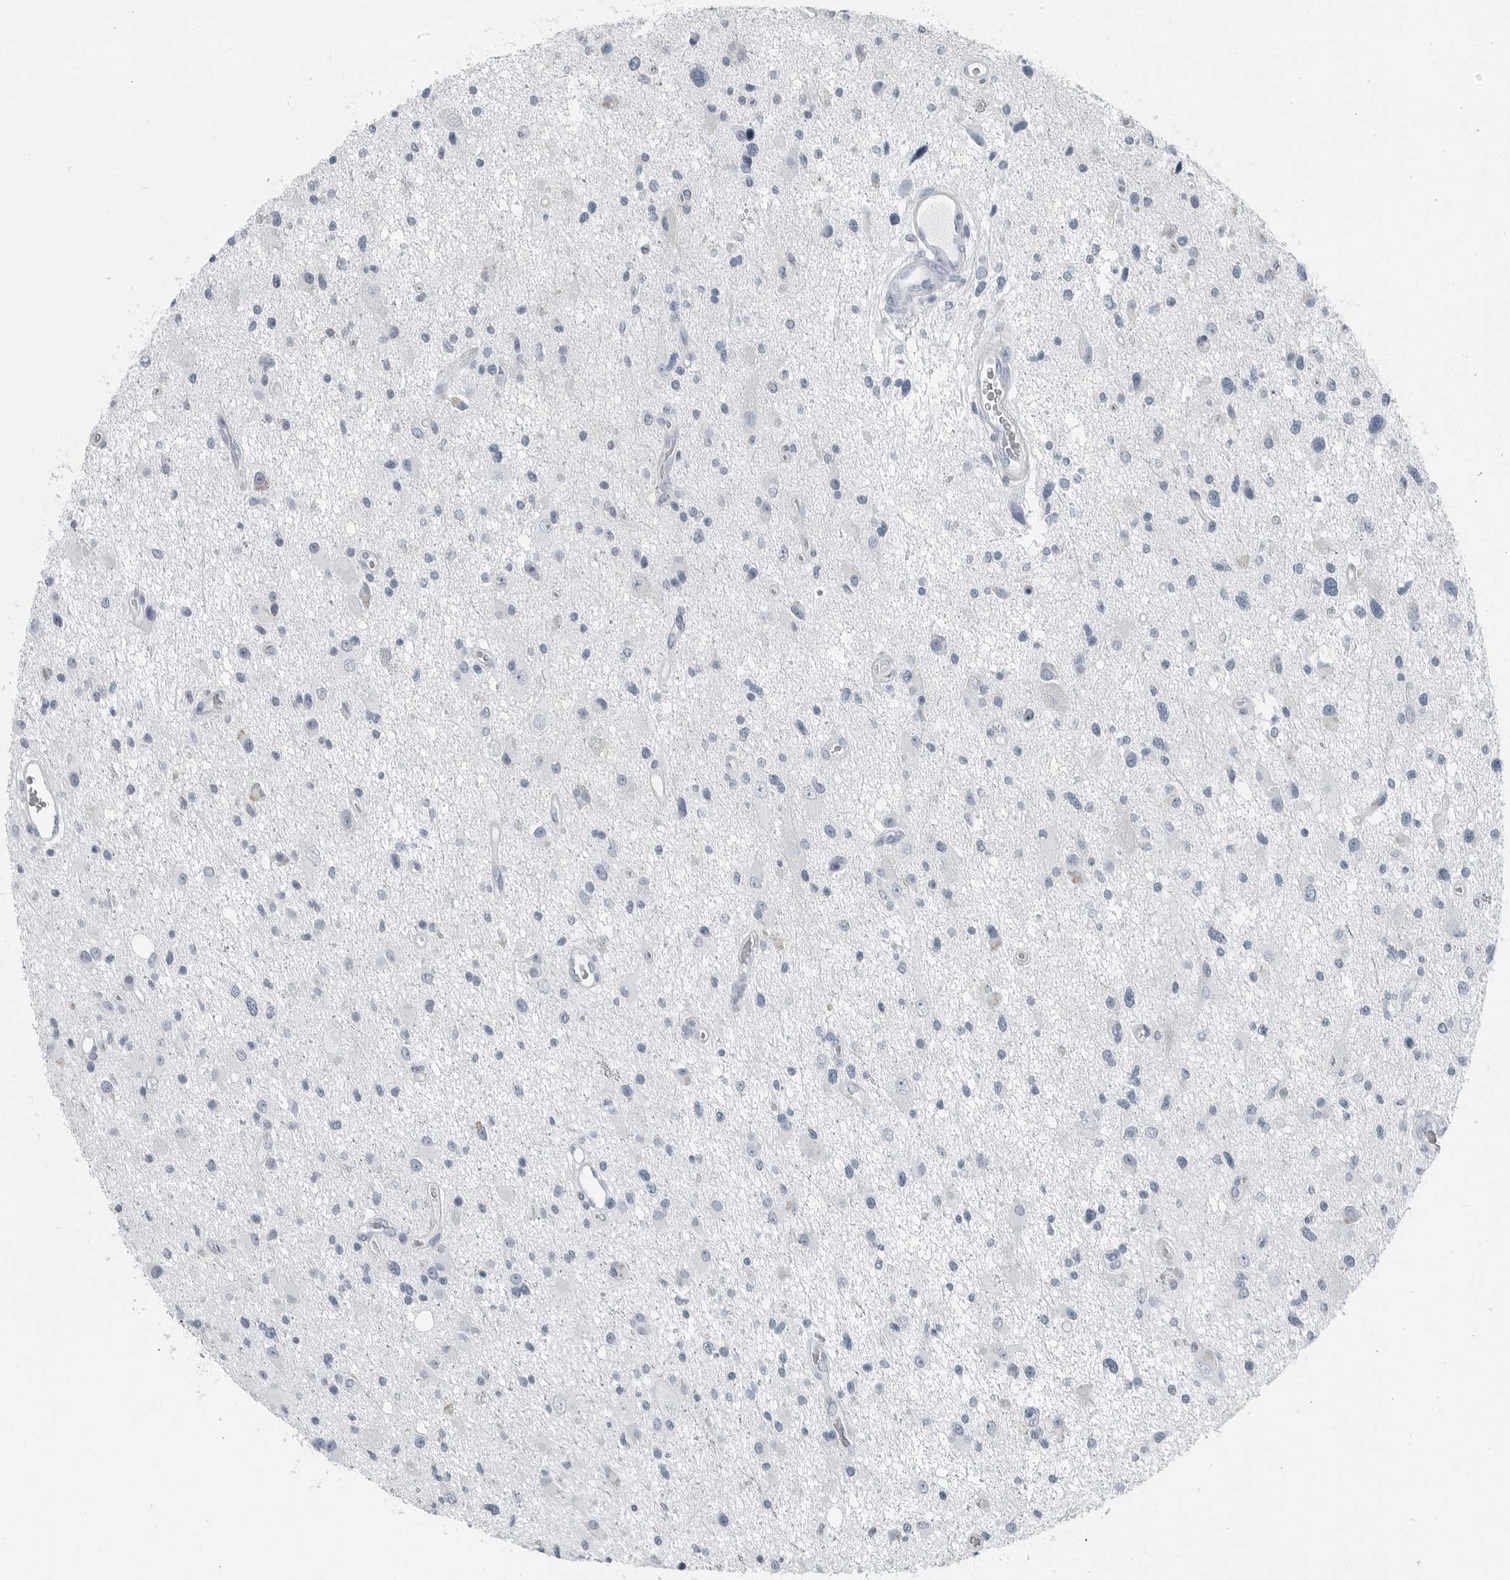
{"staining": {"intensity": "negative", "quantity": "none", "location": "none"}, "tissue": "glioma", "cell_type": "Tumor cells", "image_type": "cancer", "snomed": [{"axis": "morphology", "description": "Glioma, malignant, High grade"}, {"axis": "topography", "description": "Brain"}], "caption": "The histopathology image displays no staining of tumor cells in malignant glioma (high-grade).", "gene": "ZPBP2", "patient": {"sex": "male", "age": 33}}